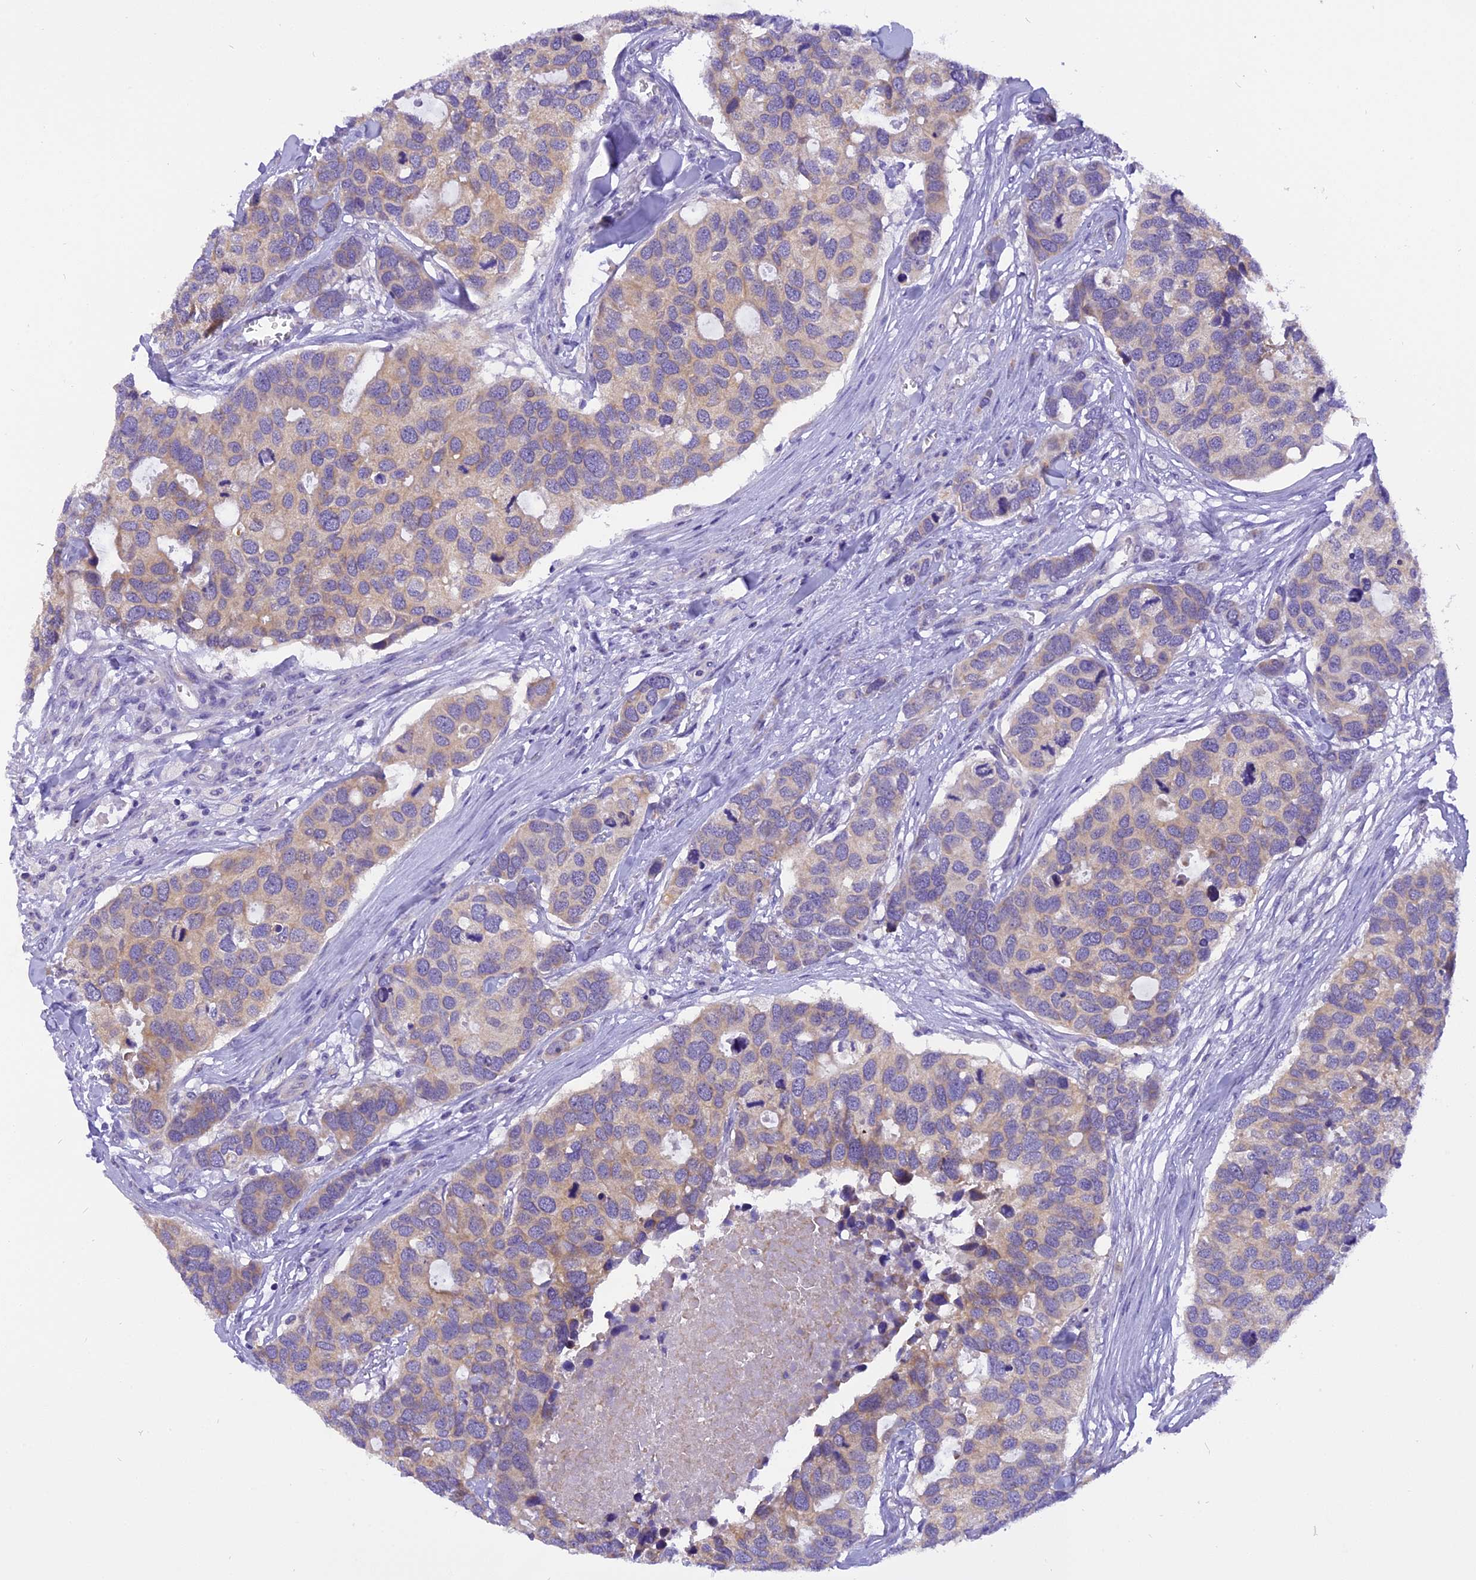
{"staining": {"intensity": "weak", "quantity": "25%-75%", "location": "cytoplasmic/membranous"}, "tissue": "breast cancer", "cell_type": "Tumor cells", "image_type": "cancer", "snomed": [{"axis": "morphology", "description": "Duct carcinoma"}, {"axis": "topography", "description": "Breast"}], "caption": "An immunohistochemistry micrograph of tumor tissue is shown. Protein staining in brown labels weak cytoplasmic/membranous positivity in breast cancer within tumor cells.", "gene": "TRIM3", "patient": {"sex": "female", "age": 83}}